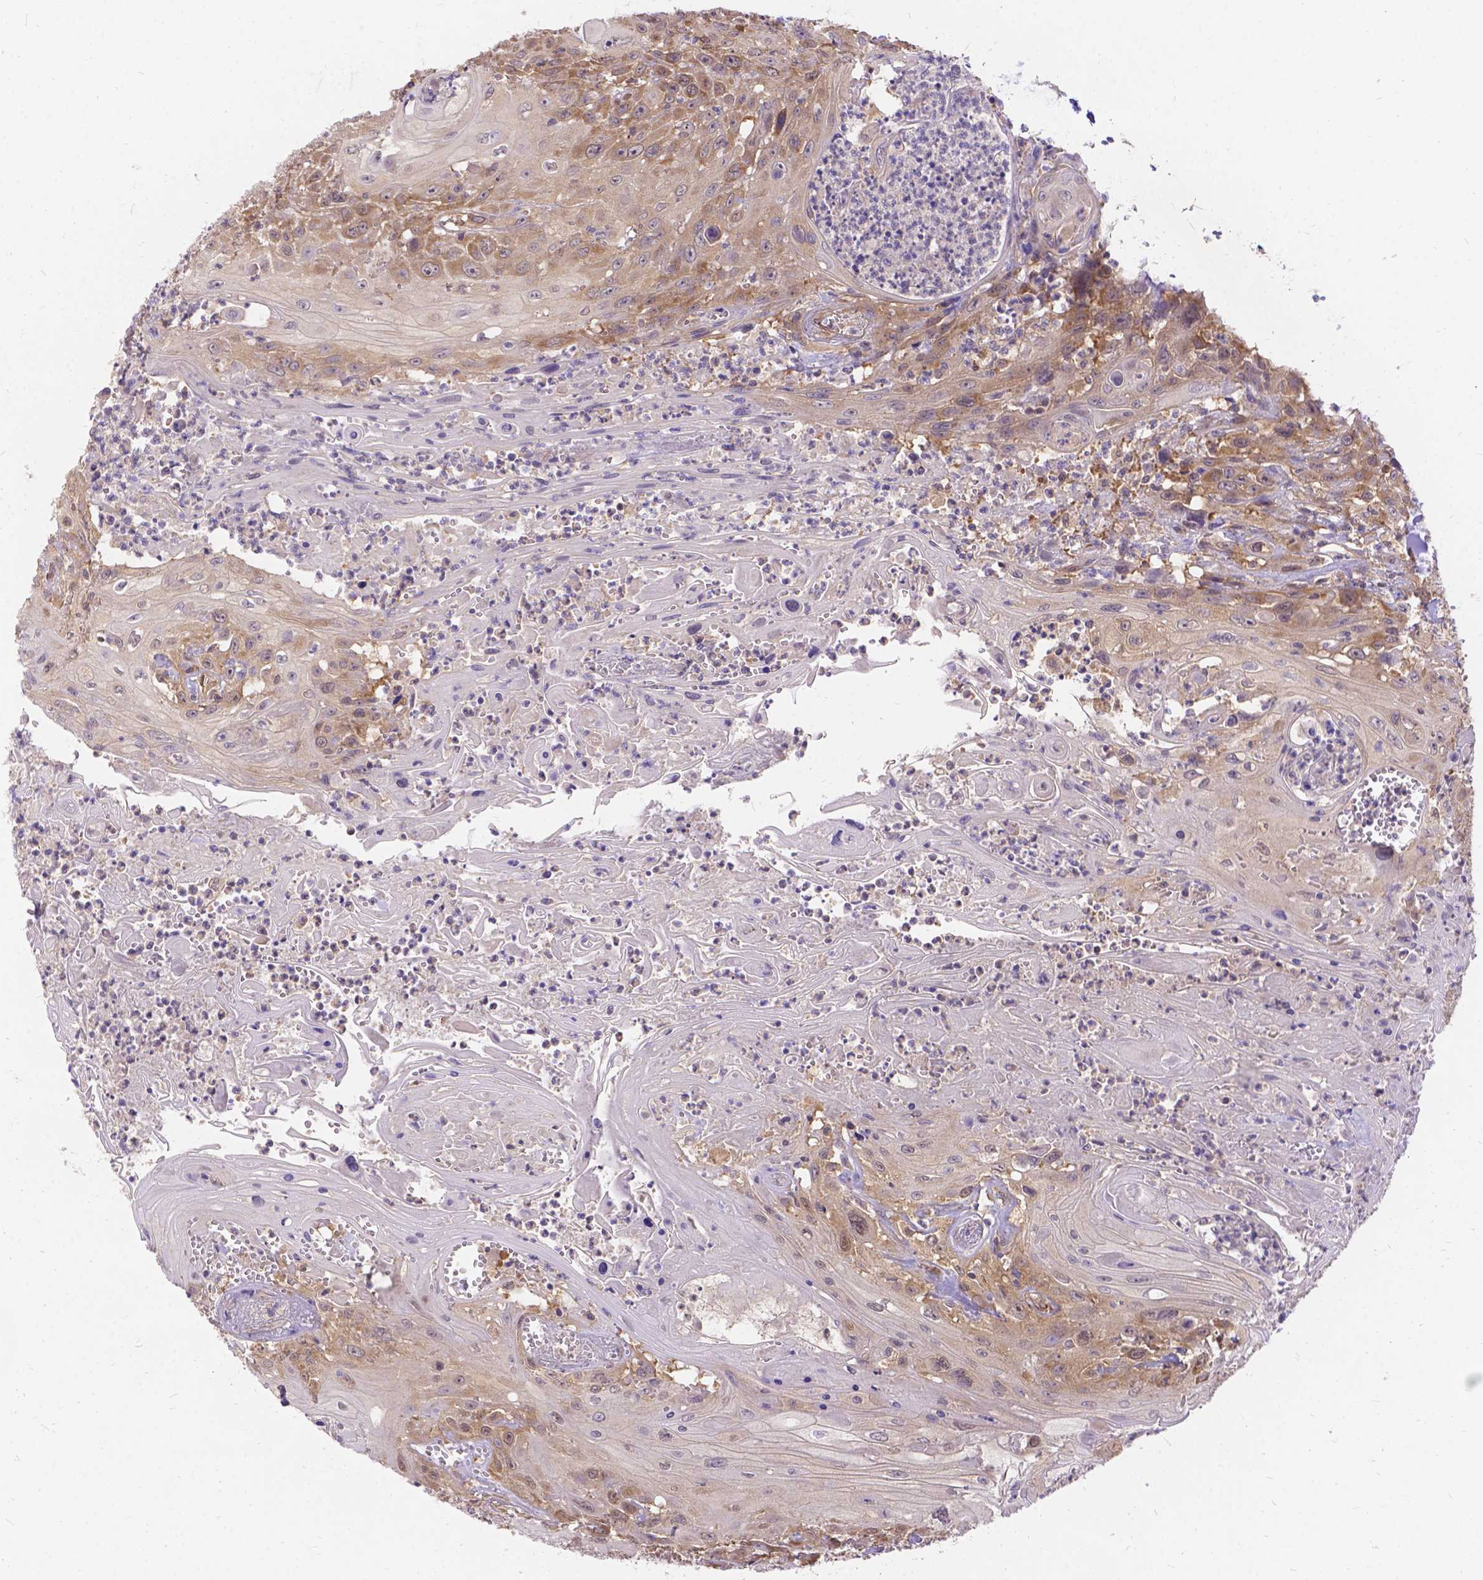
{"staining": {"intensity": "moderate", "quantity": ">75%", "location": "cytoplasmic/membranous"}, "tissue": "head and neck cancer", "cell_type": "Tumor cells", "image_type": "cancer", "snomed": [{"axis": "morphology", "description": "Squamous cell carcinoma, NOS"}, {"axis": "topography", "description": "Skin"}, {"axis": "topography", "description": "Head-Neck"}], "caption": "This micrograph reveals immunohistochemistry (IHC) staining of squamous cell carcinoma (head and neck), with medium moderate cytoplasmic/membranous staining in about >75% of tumor cells.", "gene": "DENND6A", "patient": {"sex": "male", "age": 80}}